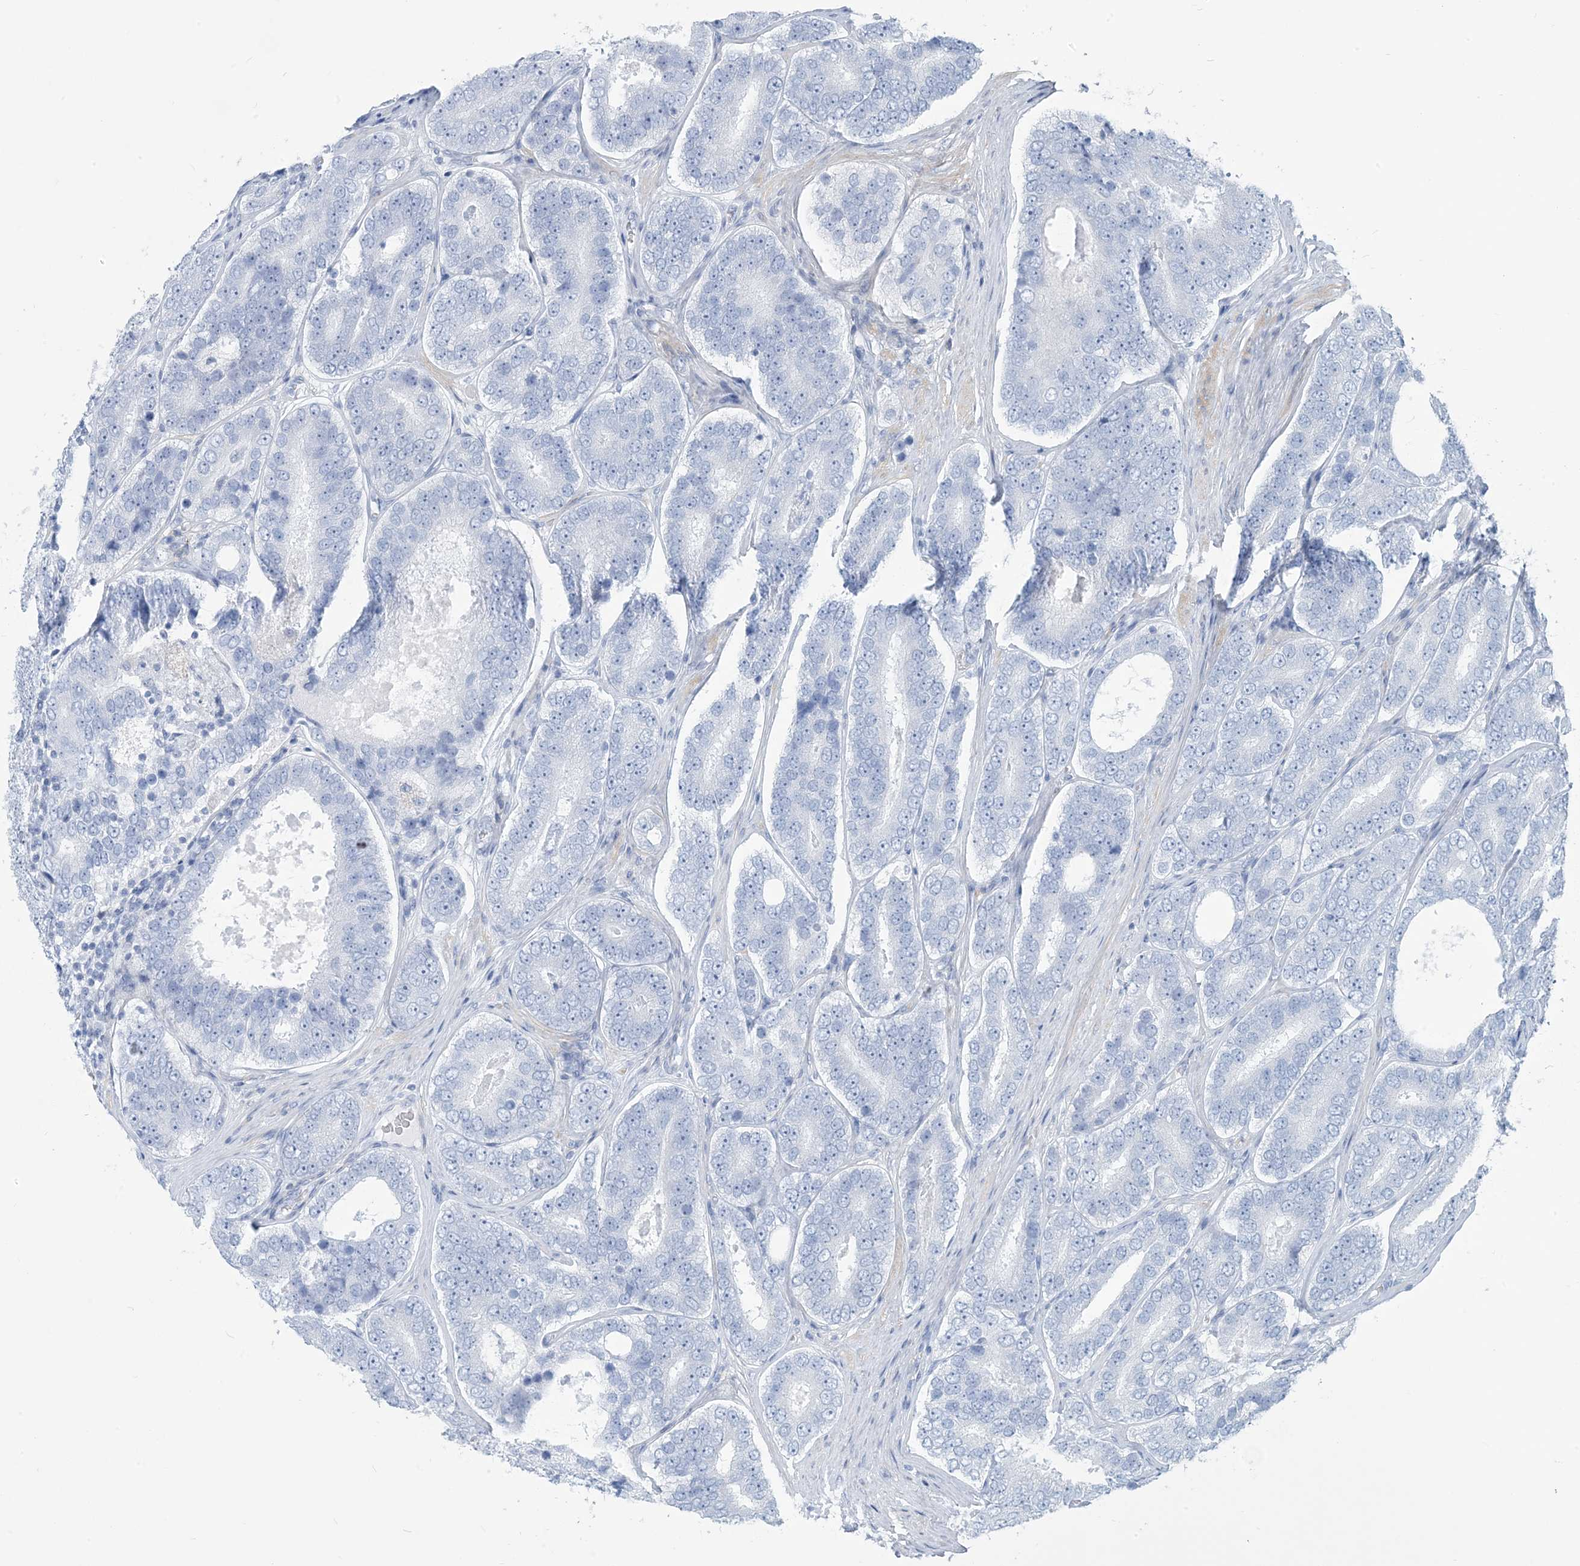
{"staining": {"intensity": "negative", "quantity": "none", "location": "none"}, "tissue": "prostate cancer", "cell_type": "Tumor cells", "image_type": "cancer", "snomed": [{"axis": "morphology", "description": "Adenocarcinoma, High grade"}, {"axis": "topography", "description": "Prostate"}], "caption": "The photomicrograph shows no staining of tumor cells in prostate cancer (adenocarcinoma (high-grade)).", "gene": "MOXD1", "patient": {"sex": "male", "age": 56}}